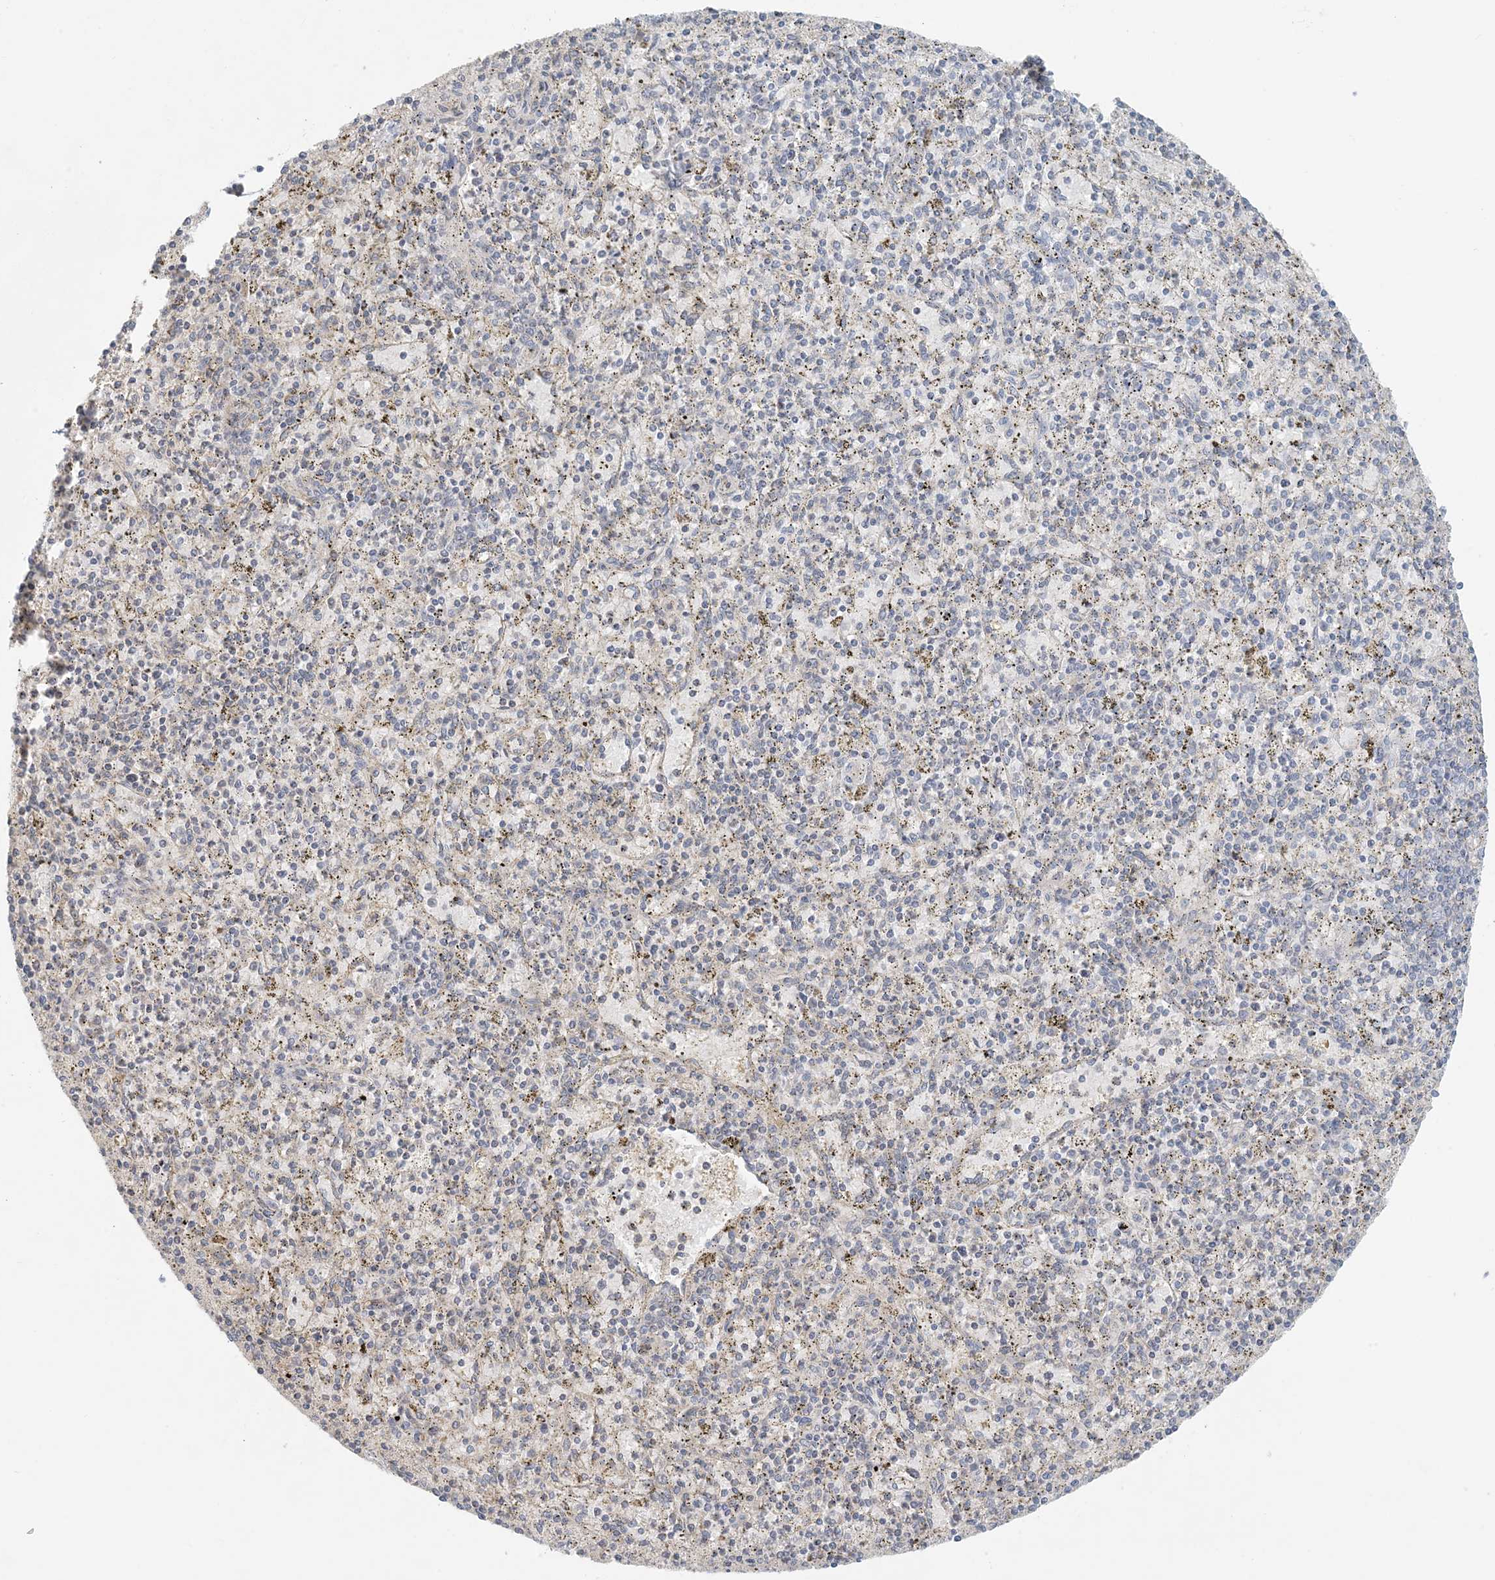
{"staining": {"intensity": "negative", "quantity": "none", "location": "none"}, "tissue": "spleen", "cell_type": "Cells in red pulp", "image_type": "normal", "snomed": [{"axis": "morphology", "description": "Normal tissue, NOS"}, {"axis": "topography", "description": "Spleen"}], "caption": "This is an immunohistochemistry (IHC) histopathology image of unremarkable spleen. There is no staining in cells in red pulp.", "gene": "OBI1", "patient": {"sex": "male", "age": 72}}